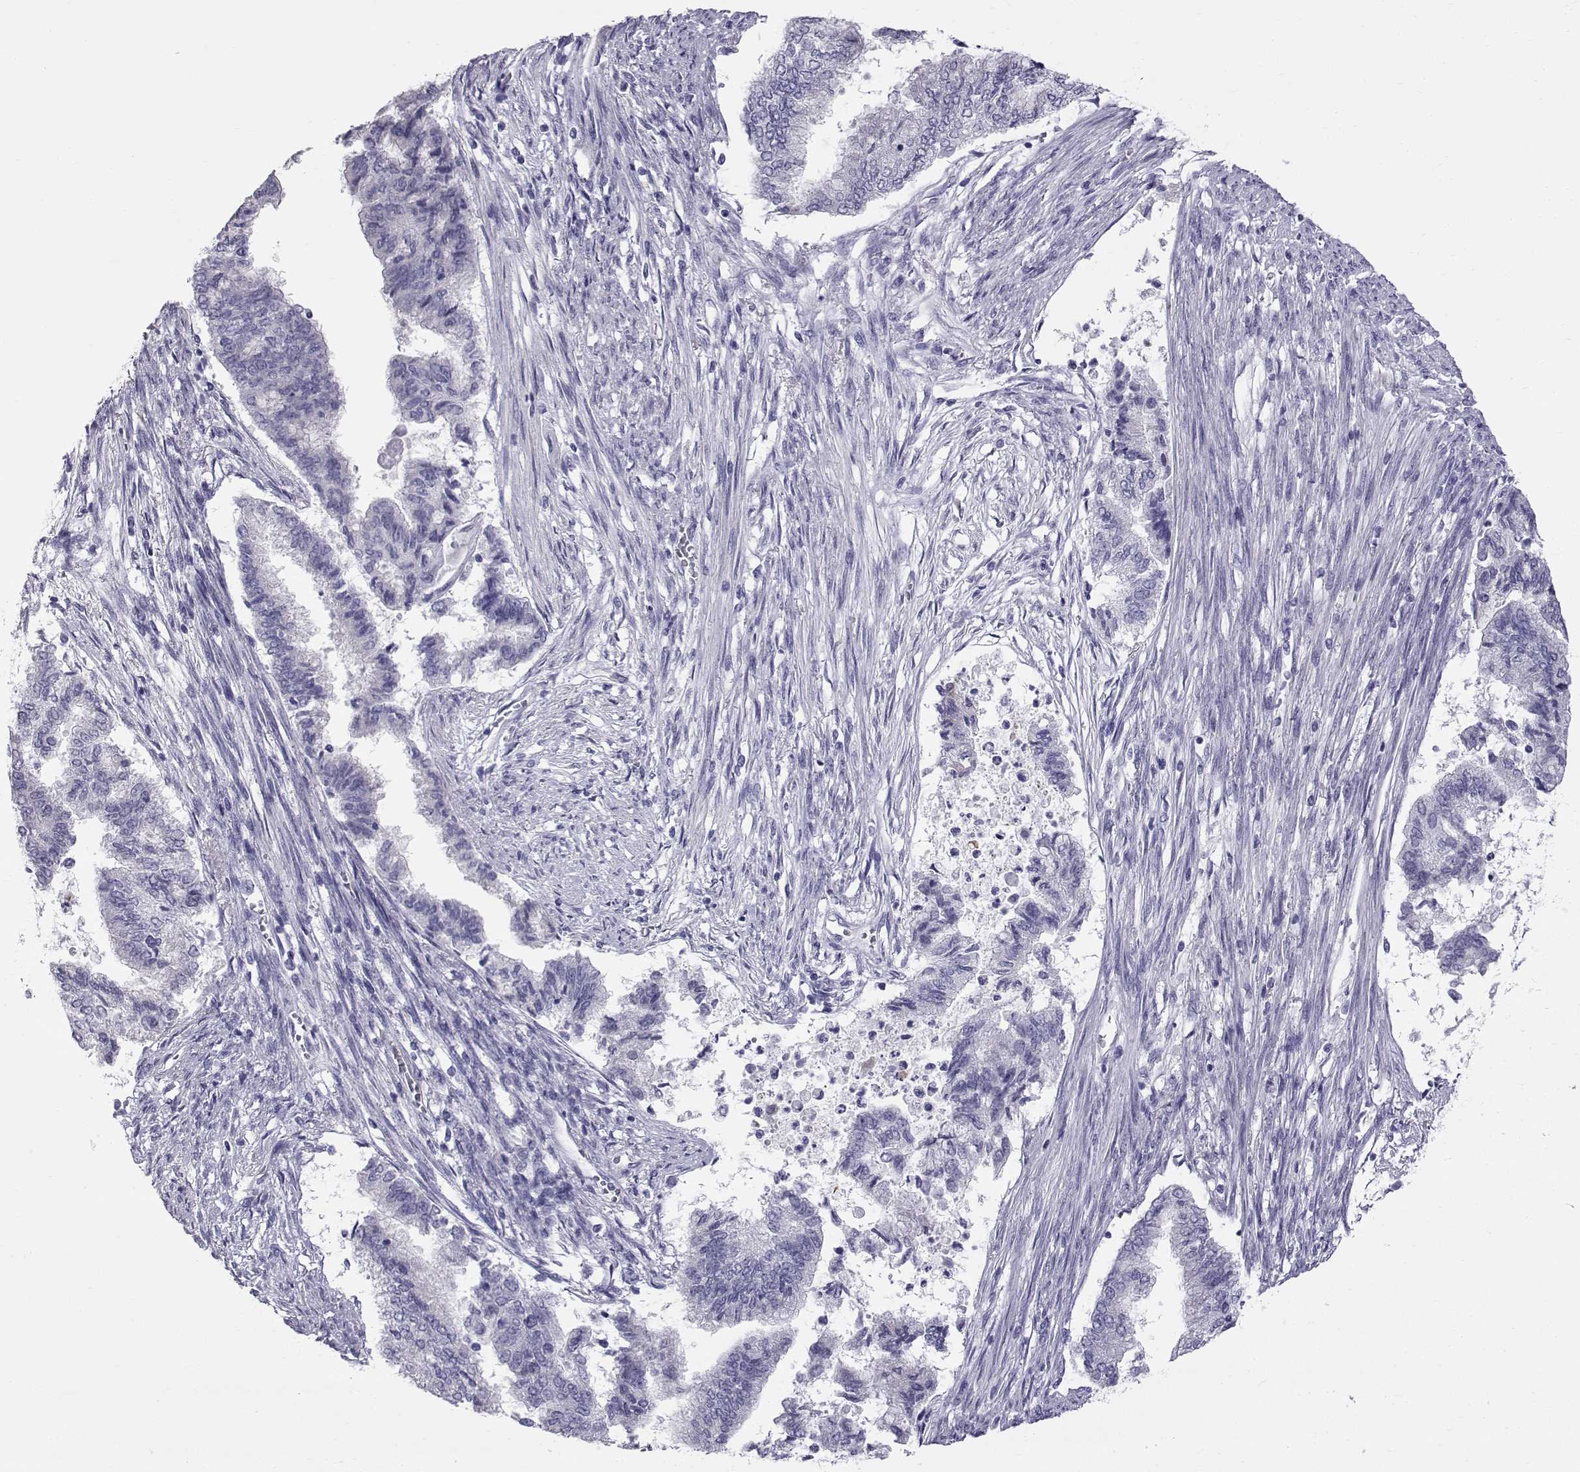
{"staining": {"intensity": "negative", "quantity": "none", "location": "none"}, "tissue": "endometrial cancer", "cell_type": "Tumor cells", "image_type": "cancer", "snomed": [{"axis": "morphology", "description": "Adenocarcinoma, NOS"}, {"axis": "topography", "description": "Endometrium"}], "caption": "Endometrial cancer stained for a protein using immunohistochemistry (IHC) demonstrates no positivity tumor cells.", "gene": "RNASE12", "patient": {"sex": "female", "age": 65}}